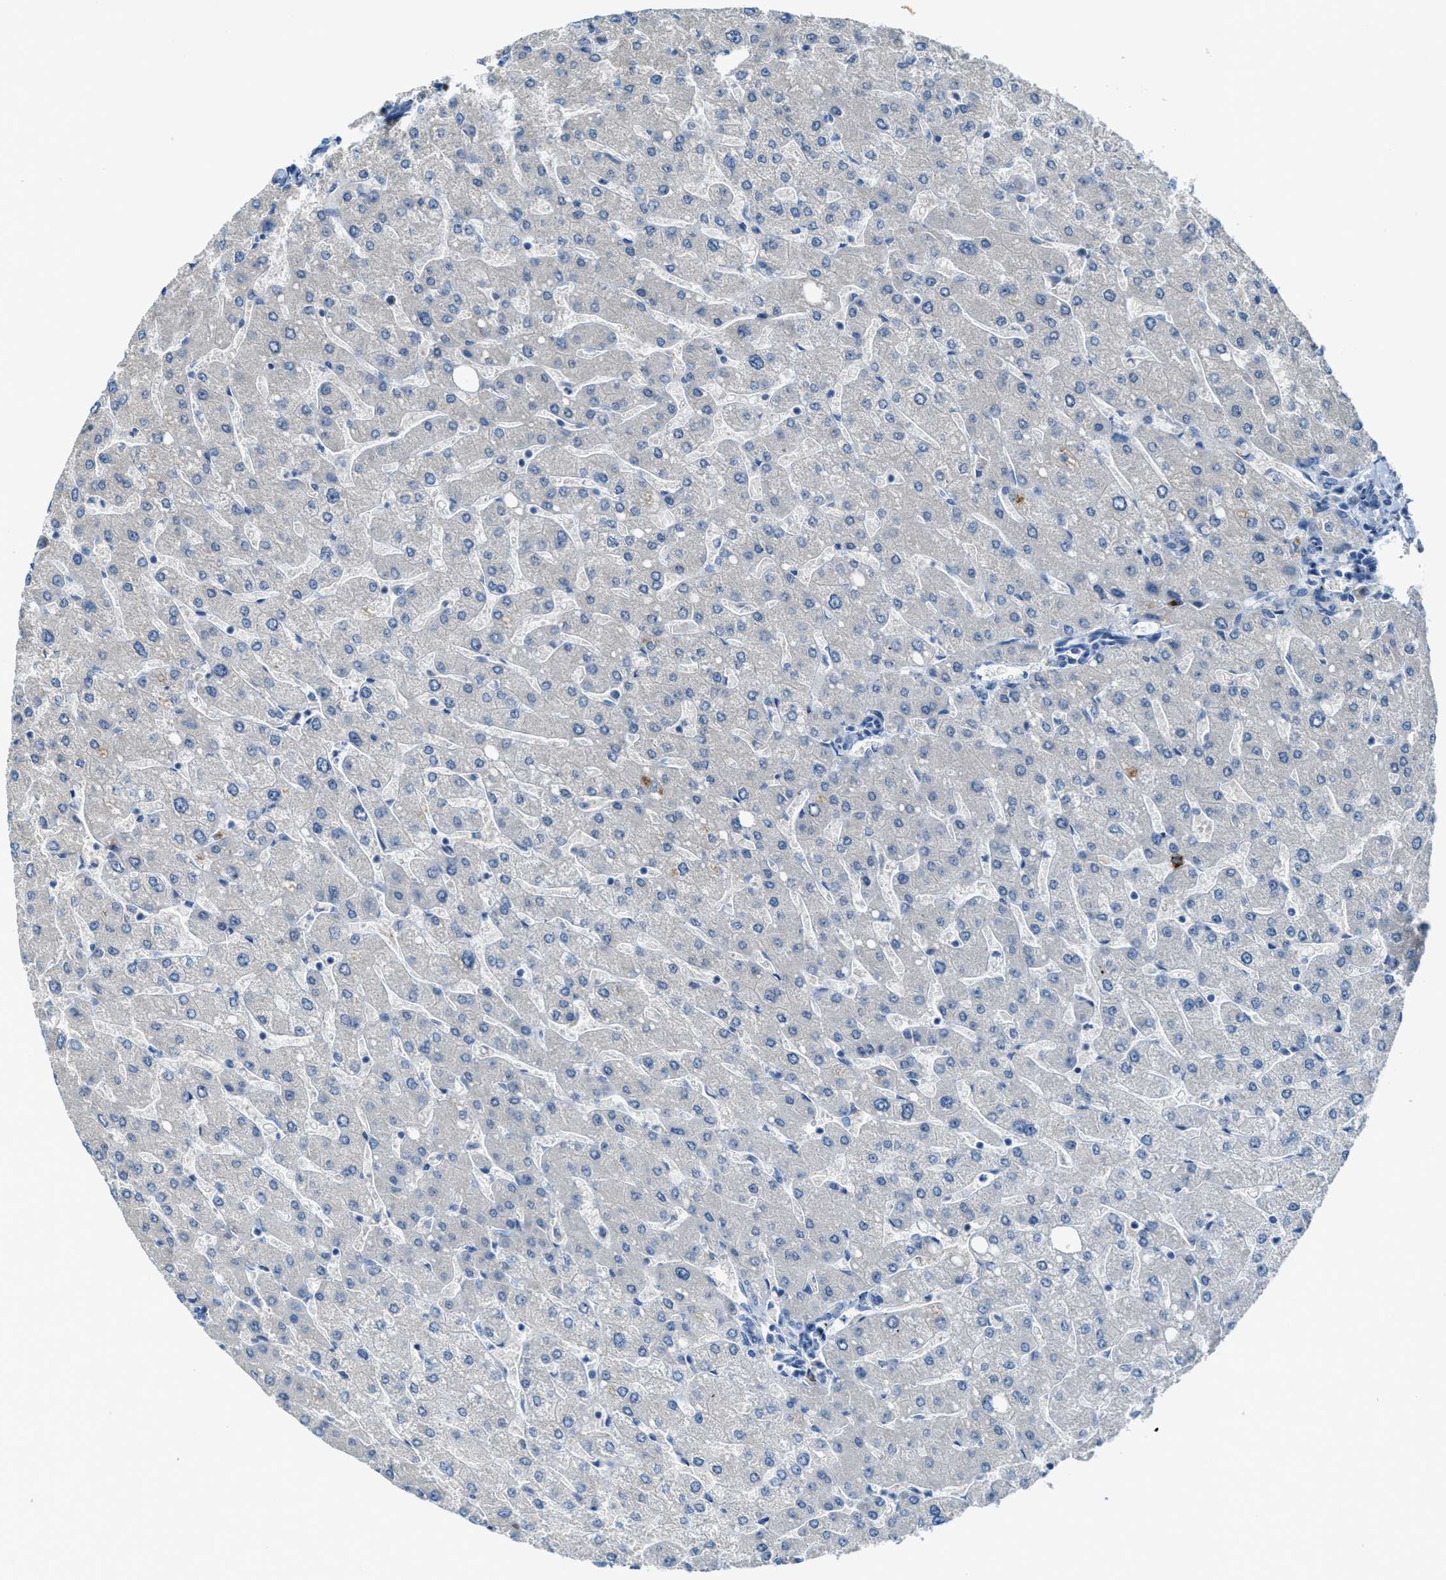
{"staining": {"intensity": "negative", "quantity": "none", "location": "none"}, "tissue": "liver", "cell_type": "Cholangiocytes", "image_type": "normal", "snomed": [{"axis": "morphology", "description": "Normal tissue, NOS"}, {"axis": "topography", "description": "Liver"}], "caption": "Cholangiocytes show no significant protein staining in normal liver. Brightfield microscopy of IHC stained with DAB (3,3'-diaminobenzidine) (brown) and hematoxylin (blue), captured at high magnification.", "gene": "CDON", "patient": {"sex": "male", "age": 55}}